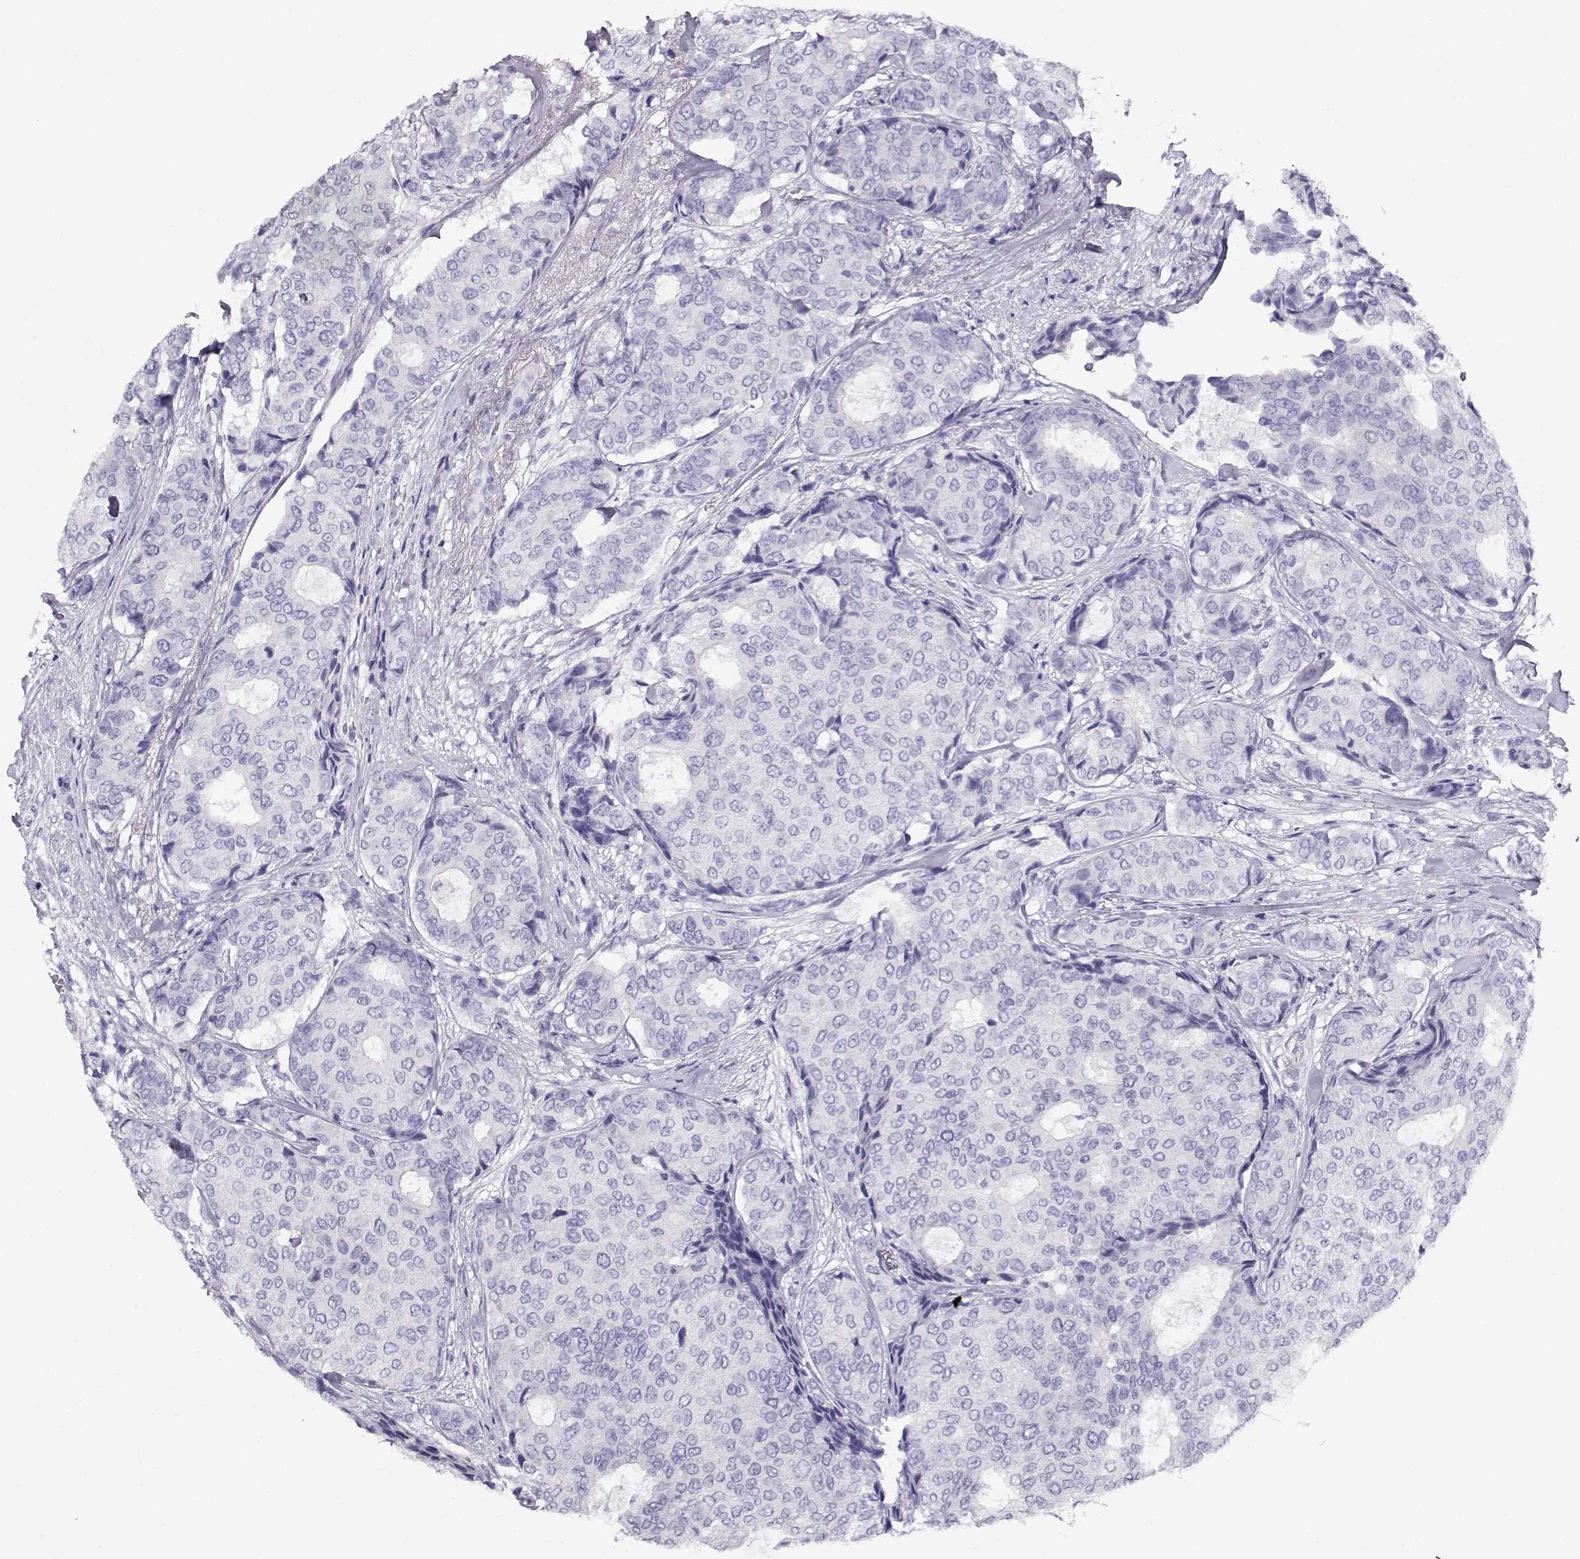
{"staining": {"intensity": "negative", "quantity": "none", "location": "none"}, "tissue": "breast cancer", "cell_type": "Tumor cells", "image_type": "cancer", "snomed": [{"axis": "morphology", "description": "Duct carcinoma"}, {"axis": "topography", "description": "Breast"}], "caption": "Micrograph shows no protein expression in tumor cells of breast cancer (infiltrating ductal carcinoma) tissue.", "gene": "CRX", "patient": {"sex": "female", "age": 75}}